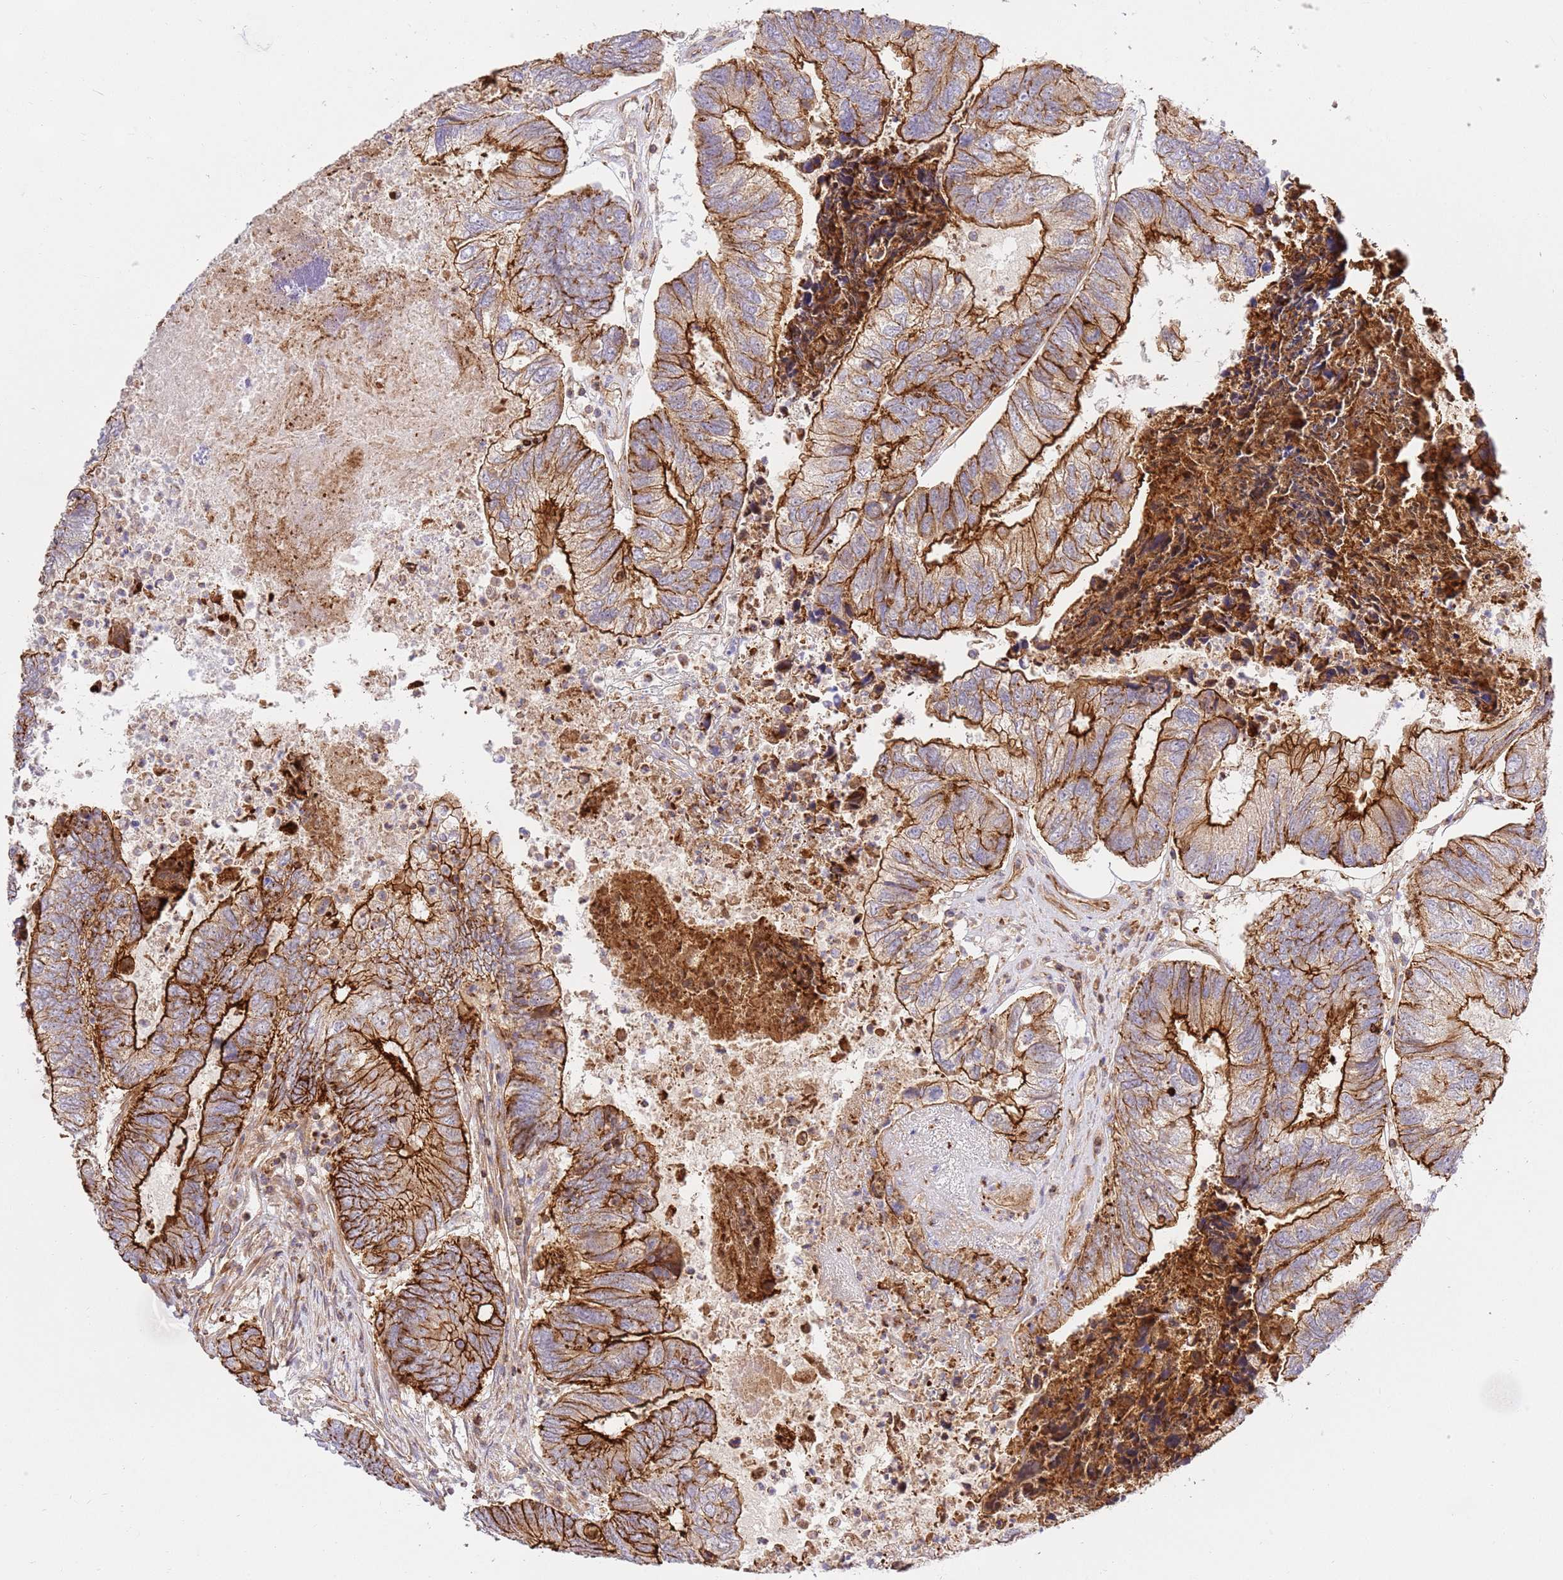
{"staining": {"intensity": "strong", "quantity": ">75%", "location": "cytoplasmic/membranous"}, "tissue": "colorectal cancer", "cell_type": "Tumor cells", "image_type": "cancer", "snomed": [{"axis": "morphology", "description": "Adenocarcinoma, NOS"}, {"axis": "topography", "description": "Colon"}], "caption": "A brown stain shows strong cytoplasmic/membranous staining of a protein in colorectal cancer tumor cells.", "gene": "EFCAB8", "patient": {"sex": "female", "age": 67}}